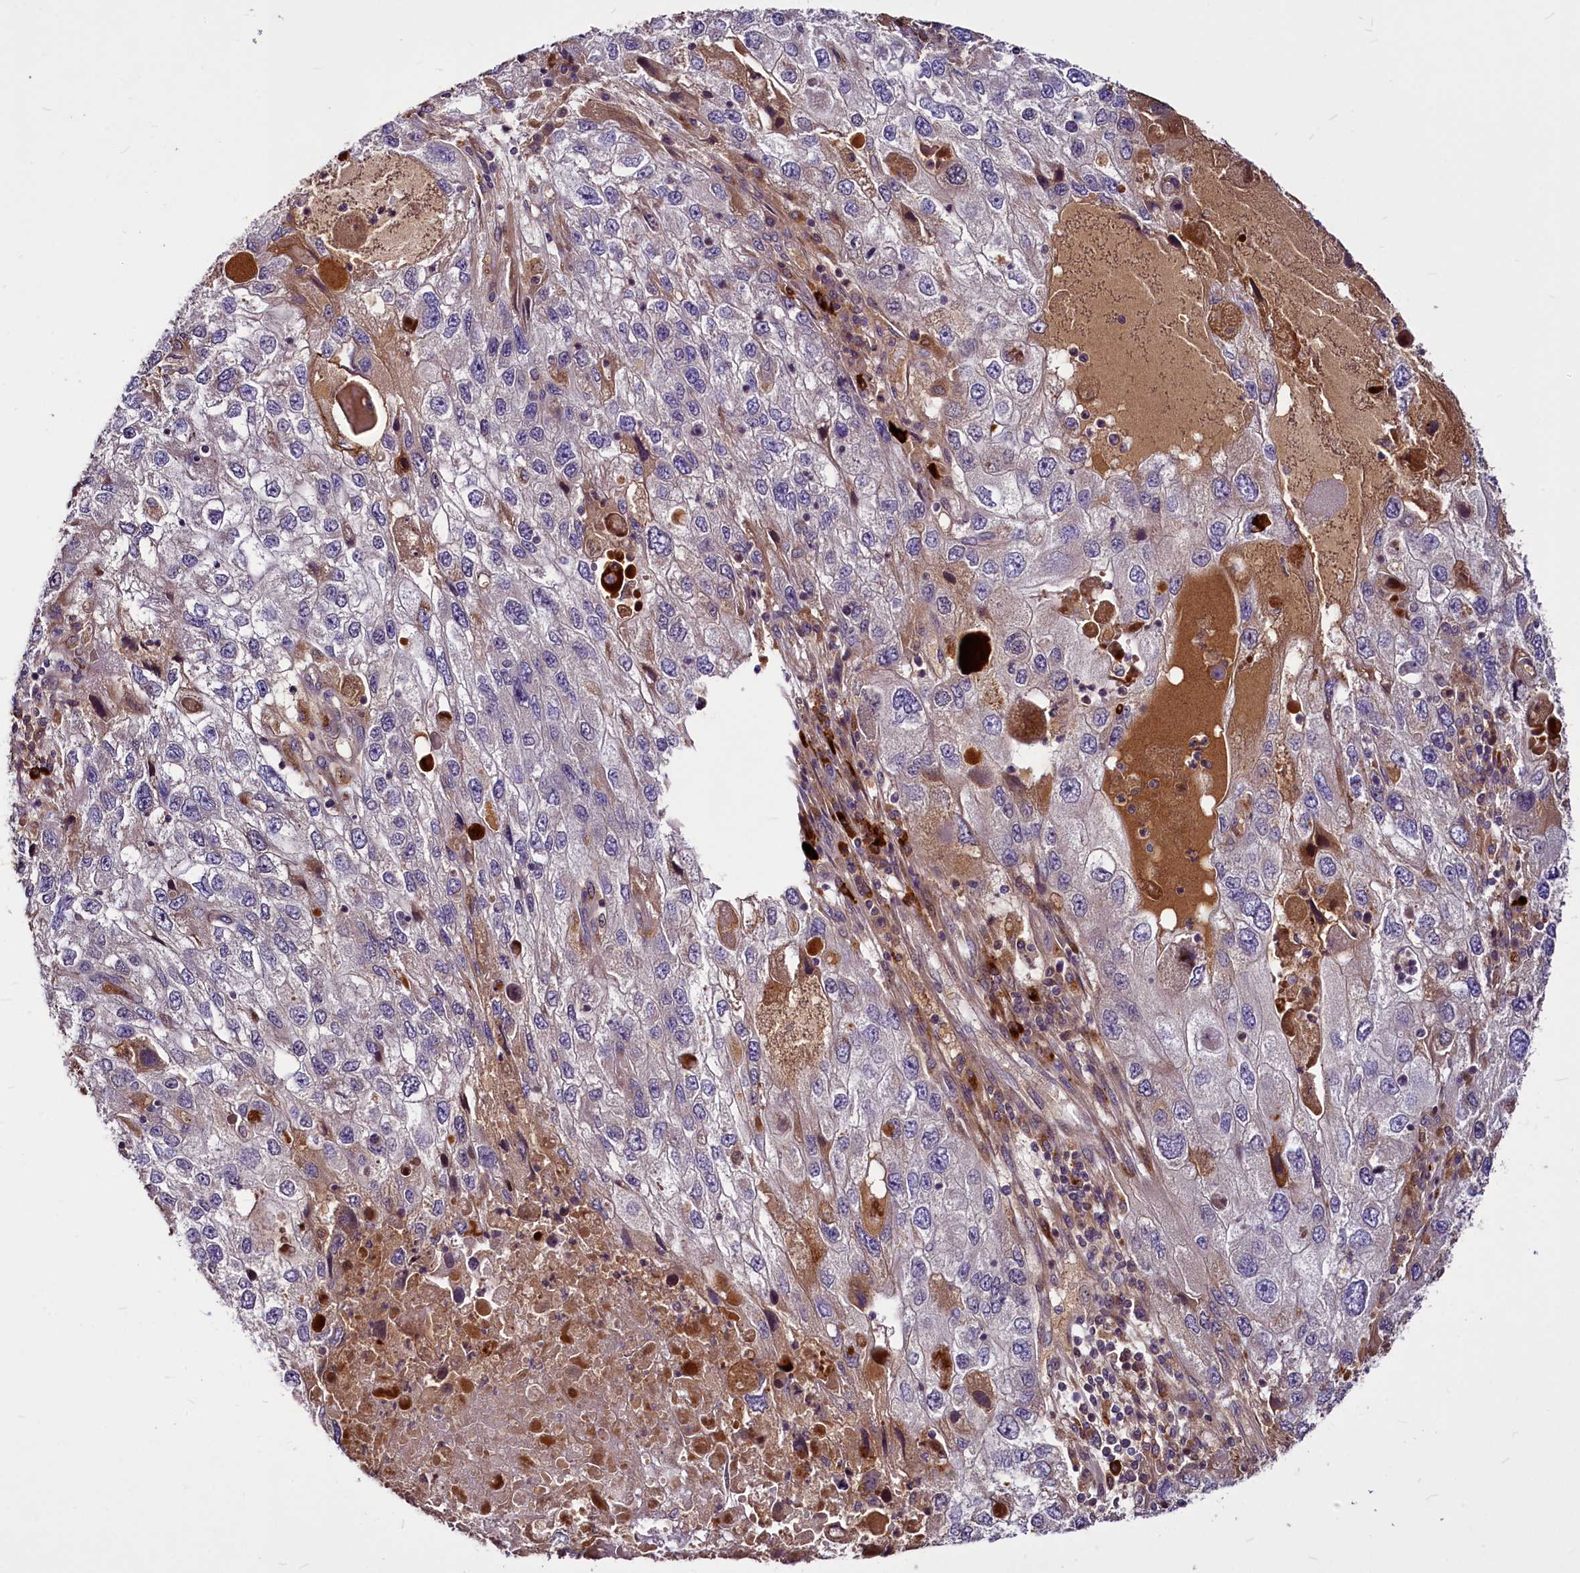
{"staining": {"intensity": "negative", "quantity": "none", "location": "none"}, "tissue": "endometrial cancer", "cell_type": "Tumor cells", "image_type": "cancer", "snomed": [{"axis": "morphology", "description": "Adenocarcinoma, NOS"}, {"axis": "topography", "description": "Endometrium"}], "caption": "Tumor cells show no significant protein staining in adenocarcinoma (endometrial).", "gene": "C11orf86", "patient": {"sex": "female", "age": 49}}